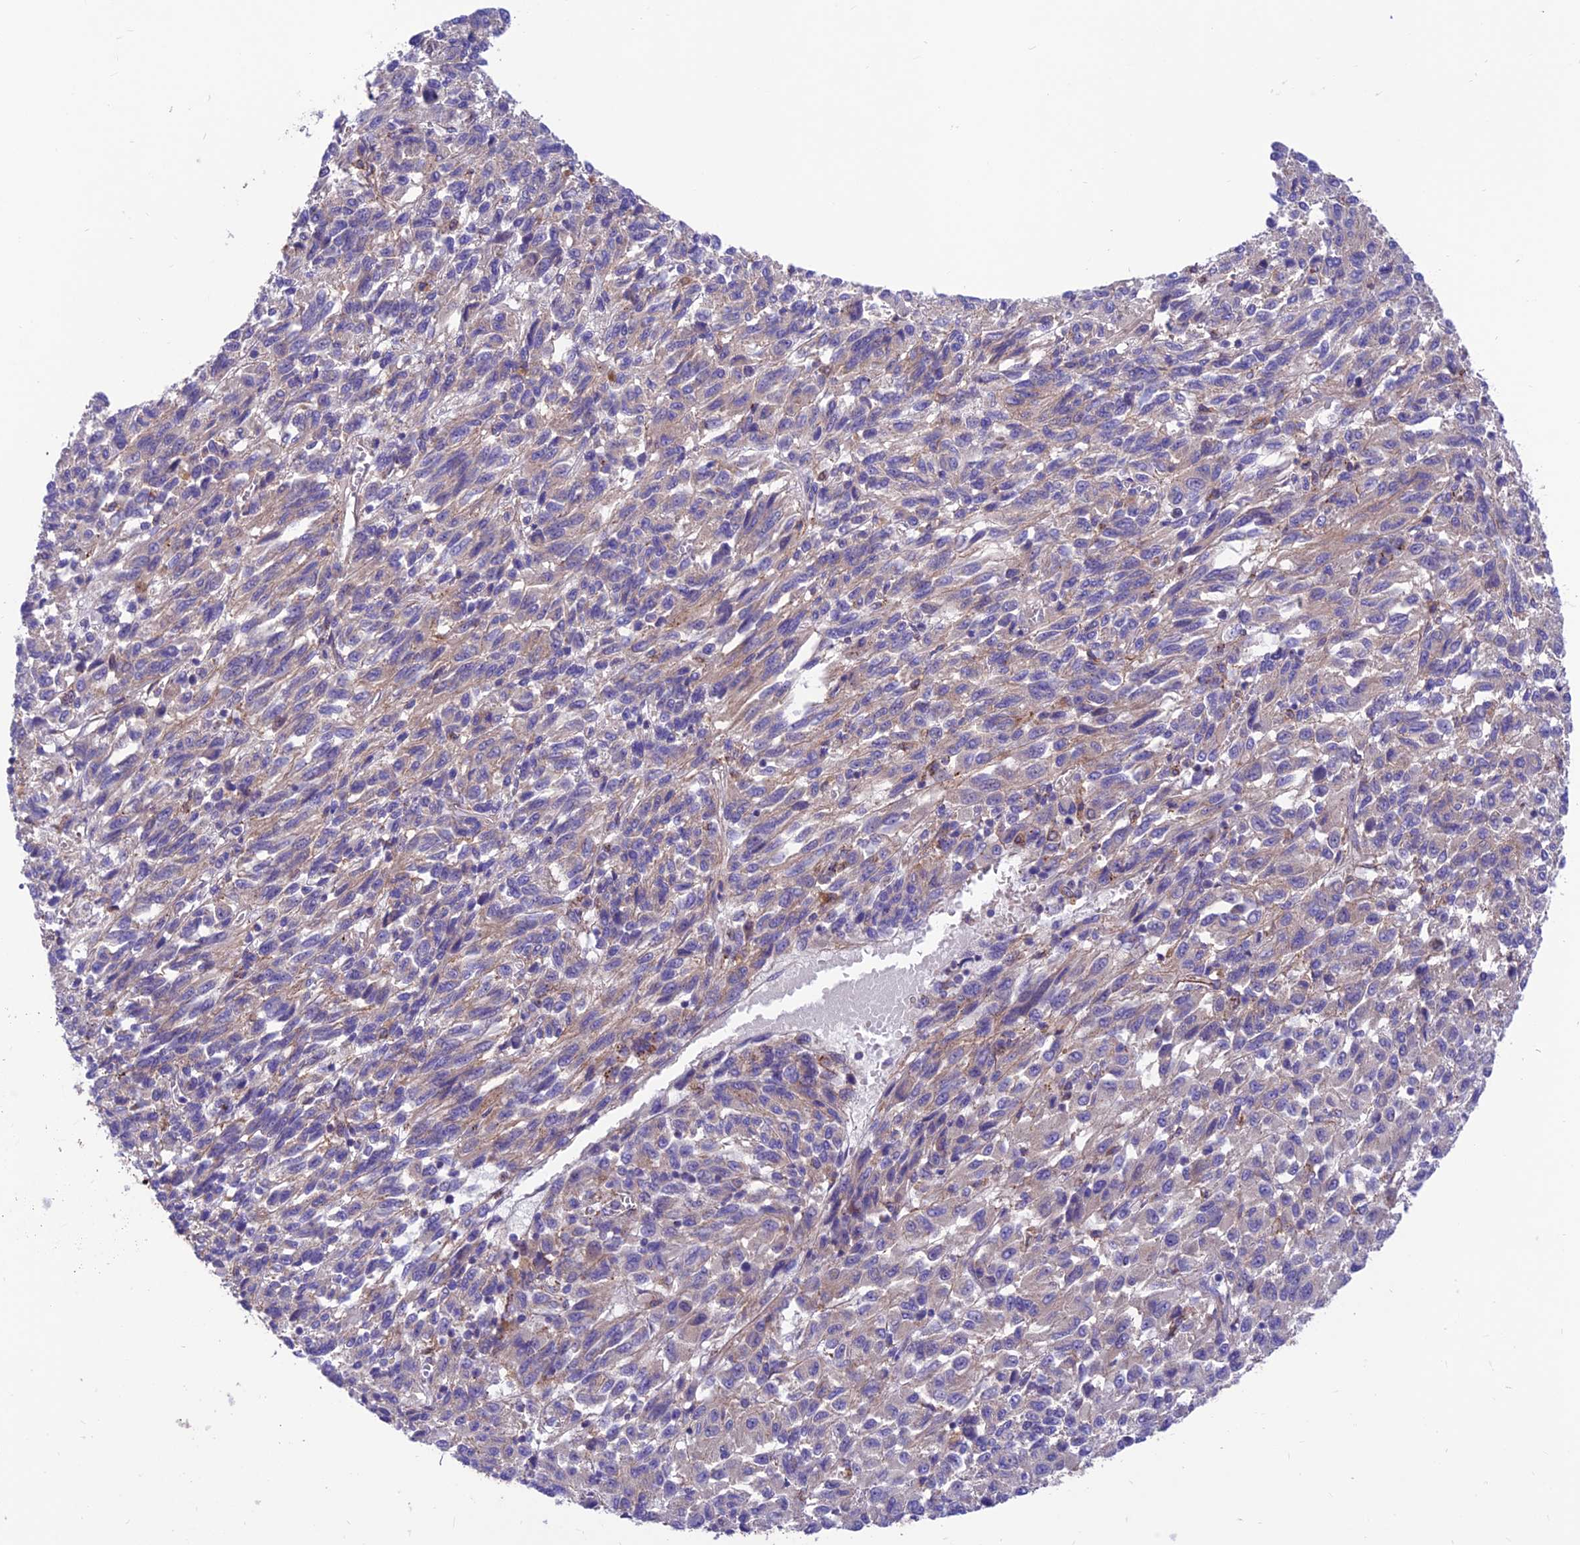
{"staining": {"intensity": "negative", "quantity": "none", "location": "none"}, "tissue": "melanoma", "cell_type": "Tumor cells", "image_type": "cancer", "snomed": [{"axis": "morphology", "description": "Malignant melanoma, Metastatic site"}, {"axis": "topography", "description": "Lung"}], "caption": "A histopathology image of malignant melanoma (metastatic site) stained for a protein exhibits no brown staining in tumor cells.", "gene": "VPS16", "patient": {"sex": "male", "age": 64}}